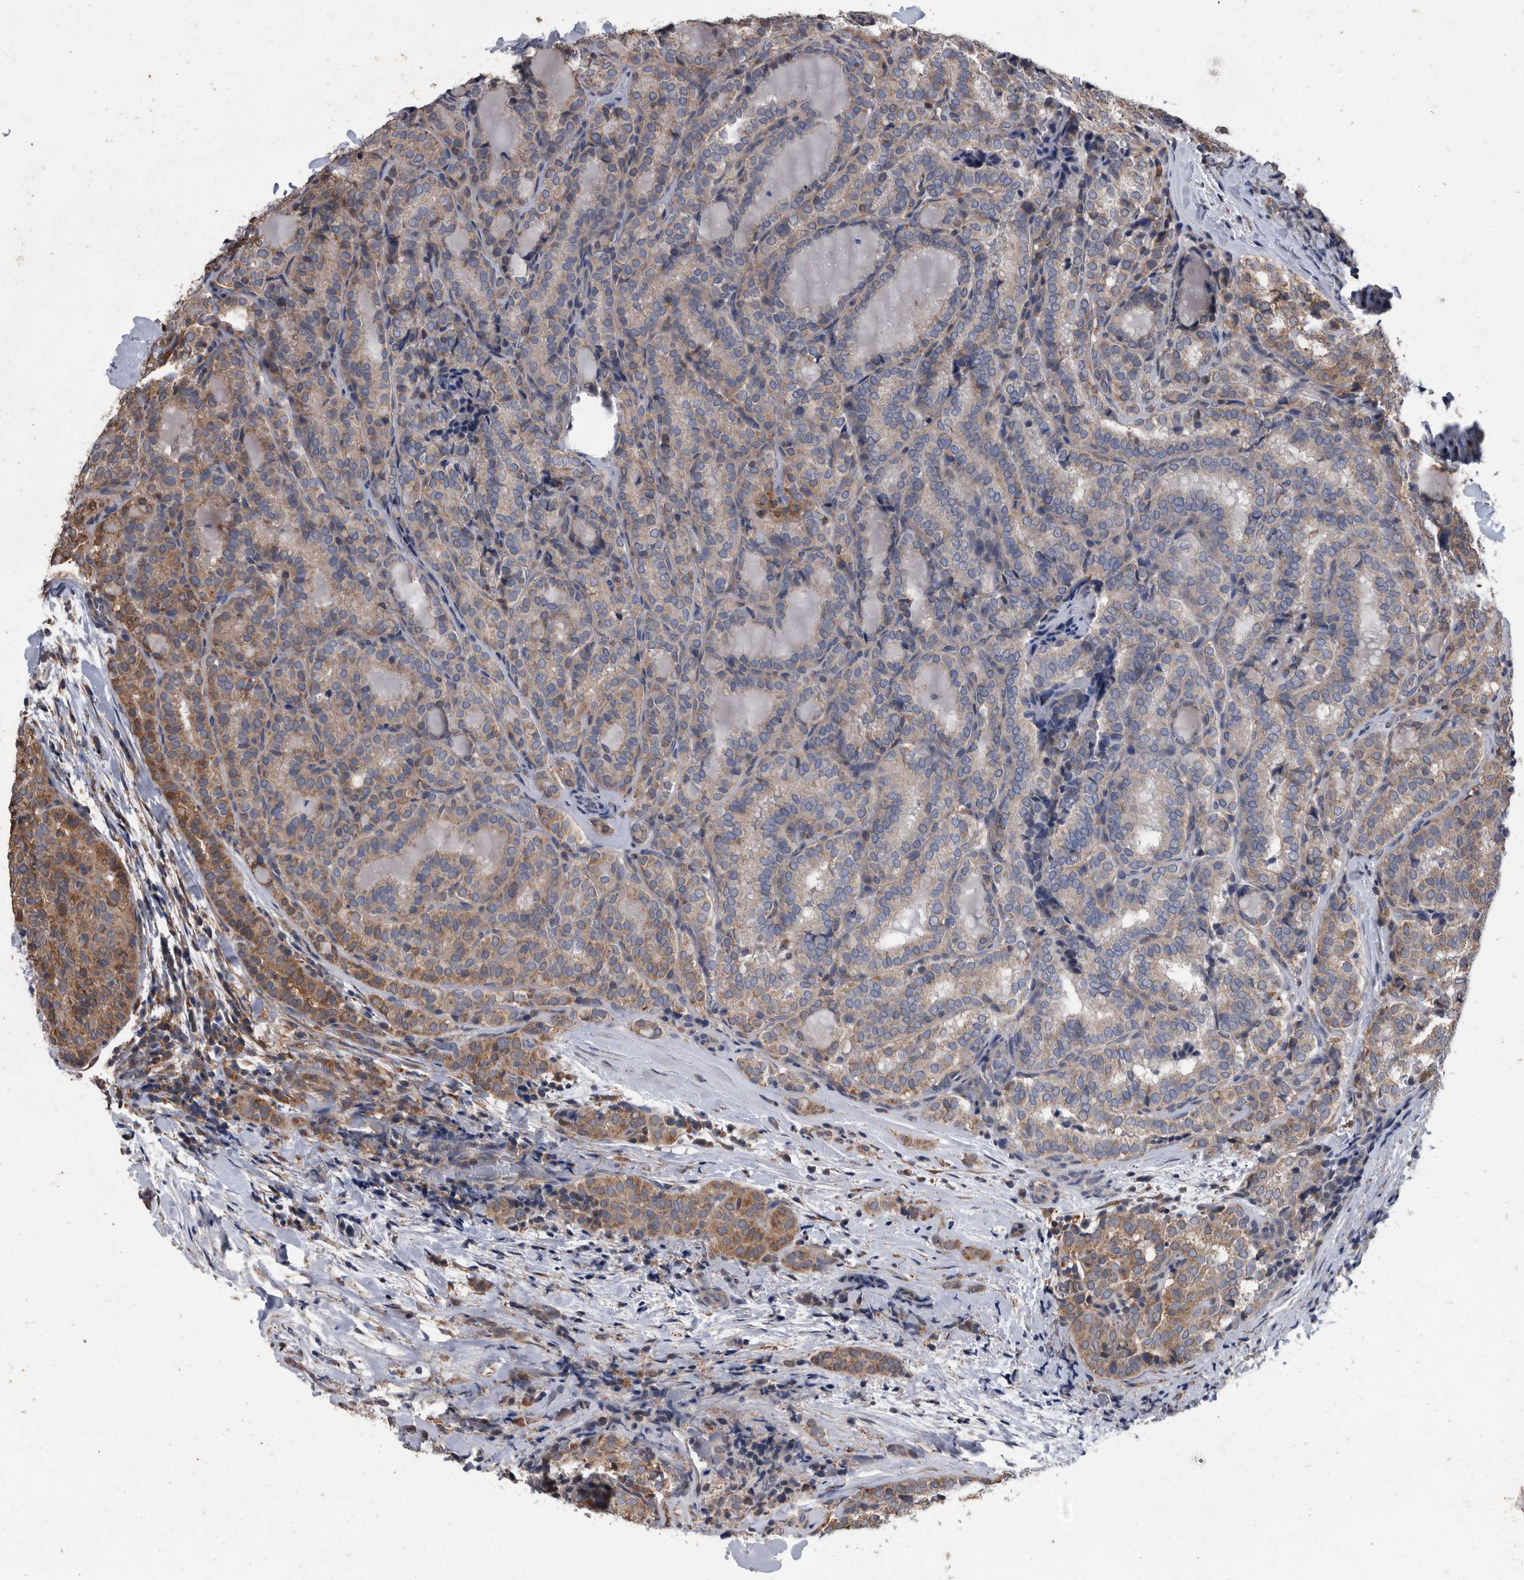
{"staining": {"intensity": "moderate", "quantity": "25%-75%", "location": "cytoplasmic/membranous"}, "tissue": "thyroid cancer", "cell_type": "Tumor cells", "image_type": "cancer", "snomed": [{"axis": "morphology", "description": "Normal tissue, NOS"}, {"axis": "morphology", "description": "Papillary adenocarcinoma, NOS"}, {"axis": "topography", "description": "Thyroid gland"}], "caption": "A brown stain highlights moderate cytoplasmic/membranous staining of a protein in human papillary adenocarcinoma (thyroid) tumor cells. (DAB (3,3'-diaminobenzidine) IHC with brightfield microscopy, high magnification).", "gene": "NRBP1", "patient": {"sex": "female", "age": 30}}